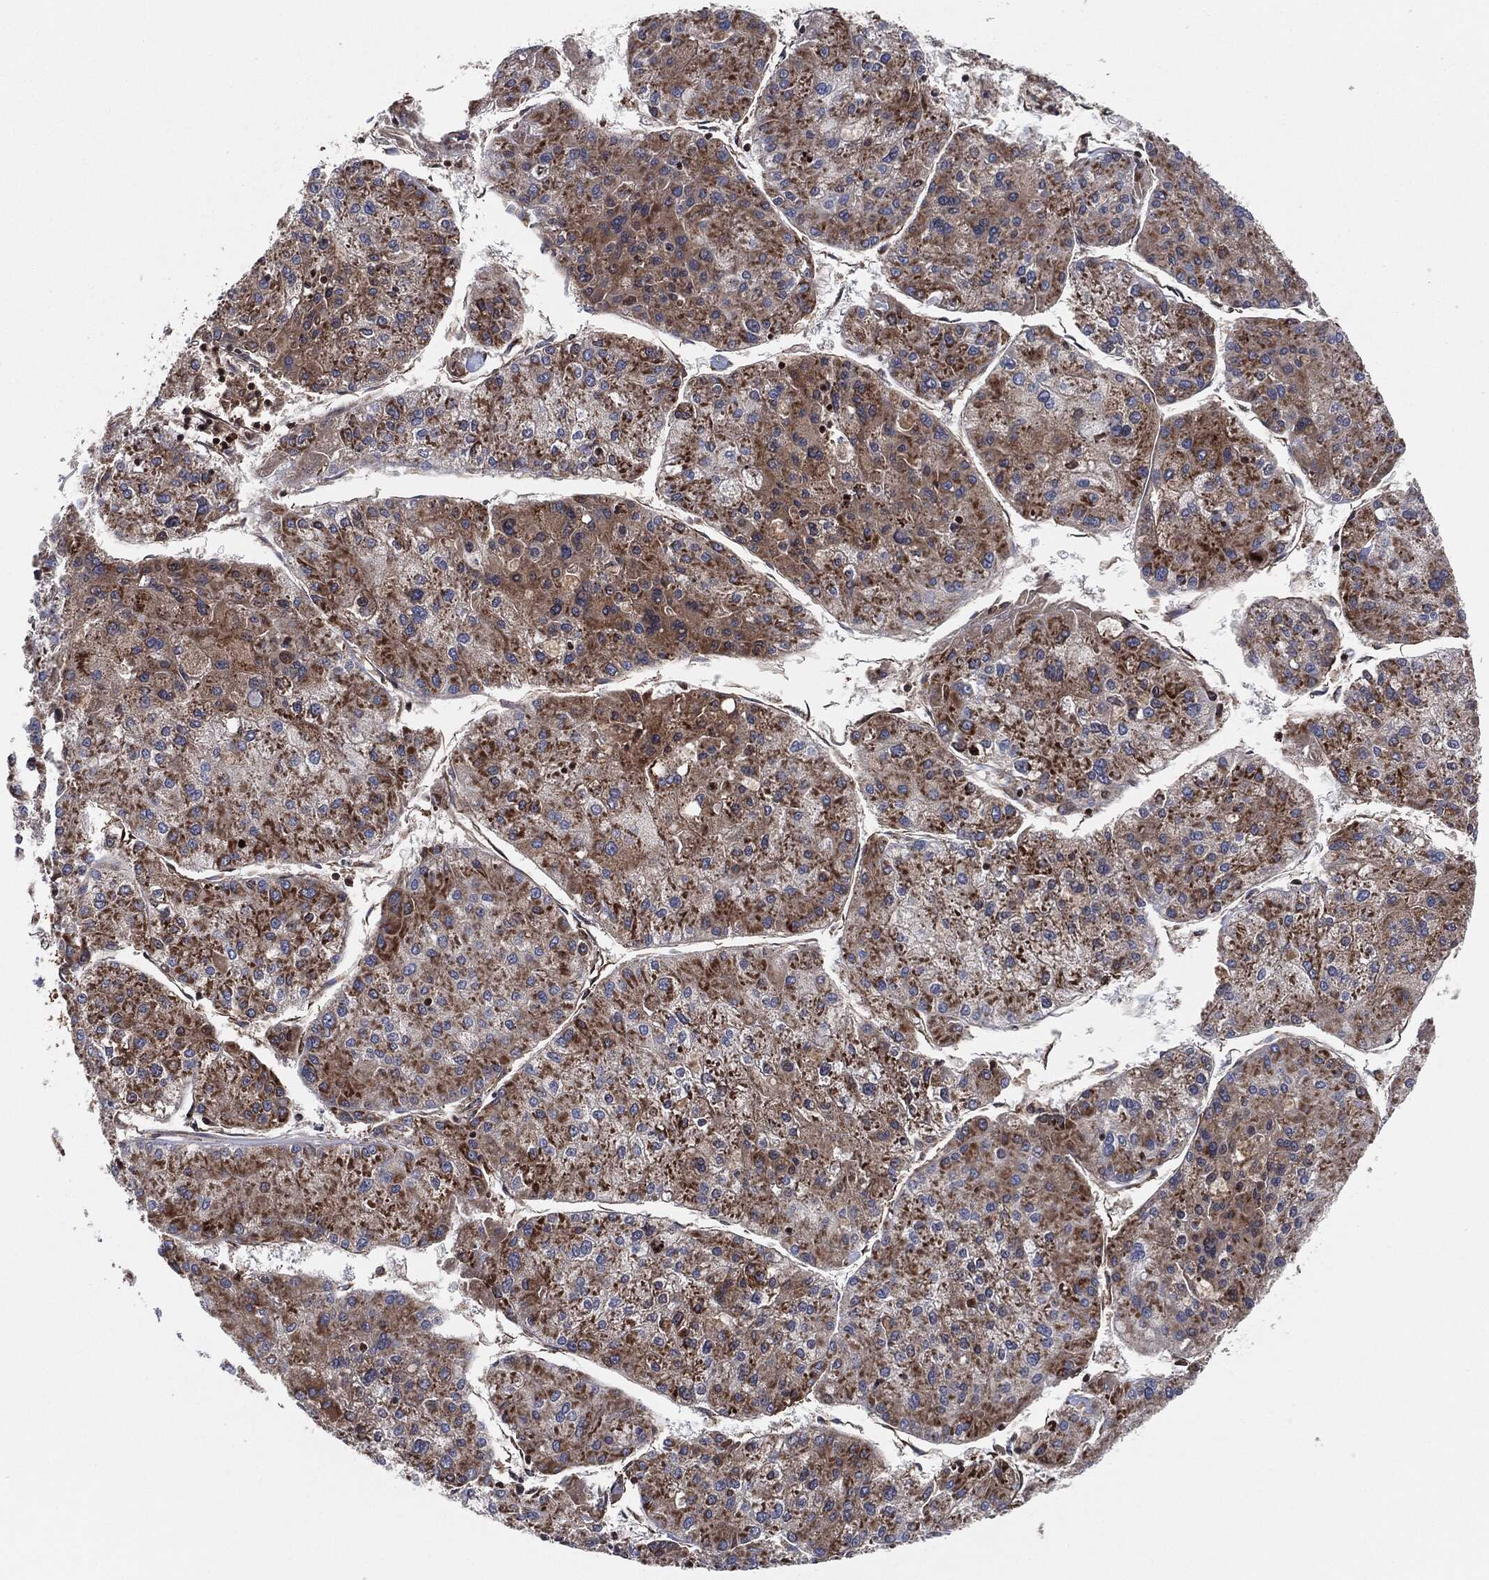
{"staining": {"intensity": "moderate", "quantity": "25%-75%", "location": "cytoplasmic/membranous"}, "tissue": "liver cancer", "cell_type": "Tumor cells", "image_type": "cancer", "snomed": [{"axis": "morphology", "description": "Carcinoma, Hepatocellular, NOS"}, {"axis": "topography", "description": "Liver"}], "caption": "IHC image of human liver hepatocellular carcinoma stained for a protein (brown), which exhibits medium levels of moderate cytoplasmic/membranous expression in about 25%-75% of tumor cells.", "gene": "EIF2S2", "patient": {"sex": "male", "age": 43}}